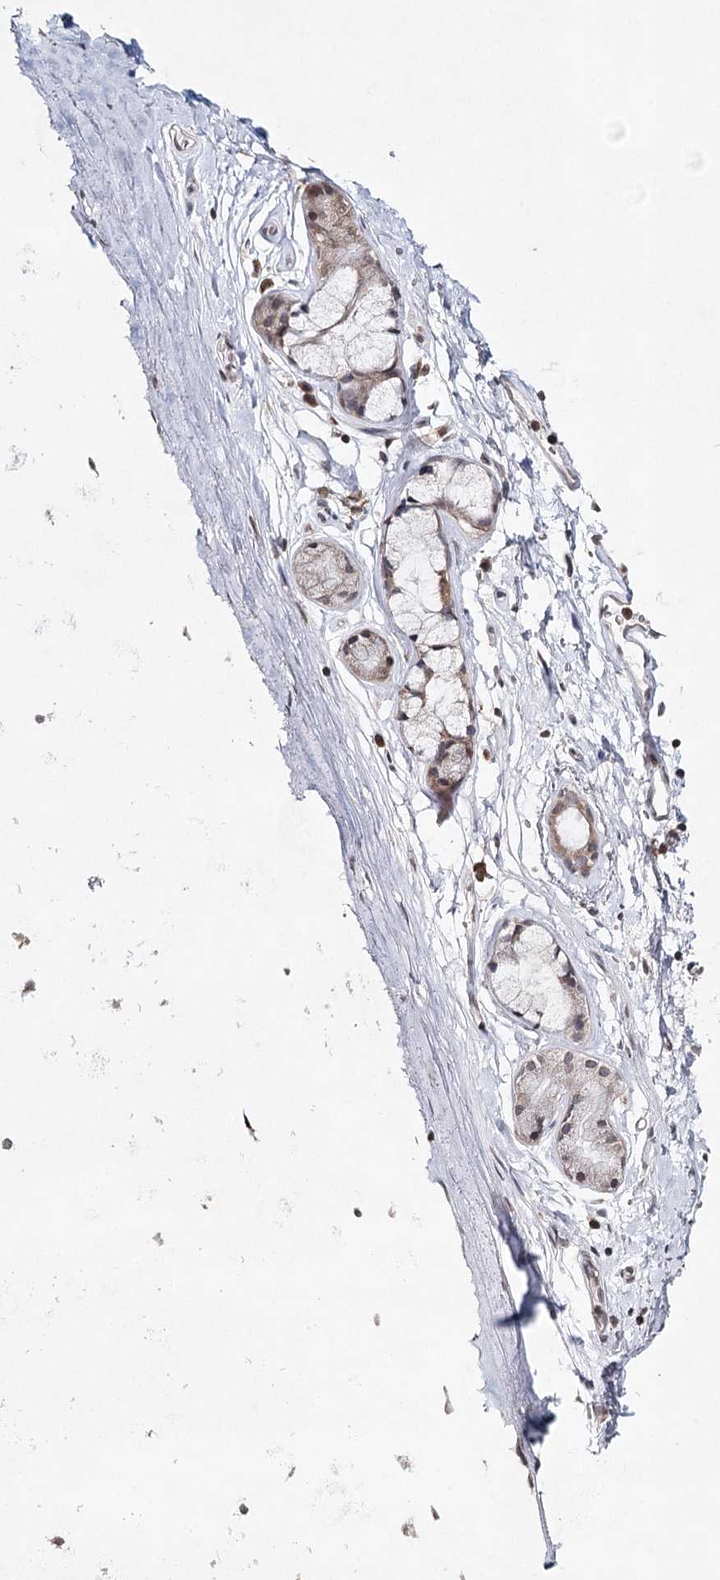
{"staining": {"intensity": "negative", "quantity": "none", "location": "none"}, "tissue": "adipose tissue", "cell_type": "Adipocytes", "image_type": "normal", "snomed": [{"axis": "morphology", "description": "Normal tissue, NOS"}, {"axis": "topography", "description": "Lymph node"}, {"axis": "topography", "description": "Bronchus"}], "caption": "An IHC micrograph of normal adipose tissue is shown. There is no staining in adipocytes of adipose tissue.", "gene": "ICOS", "patient": {"sex": "male", "age": 63}}